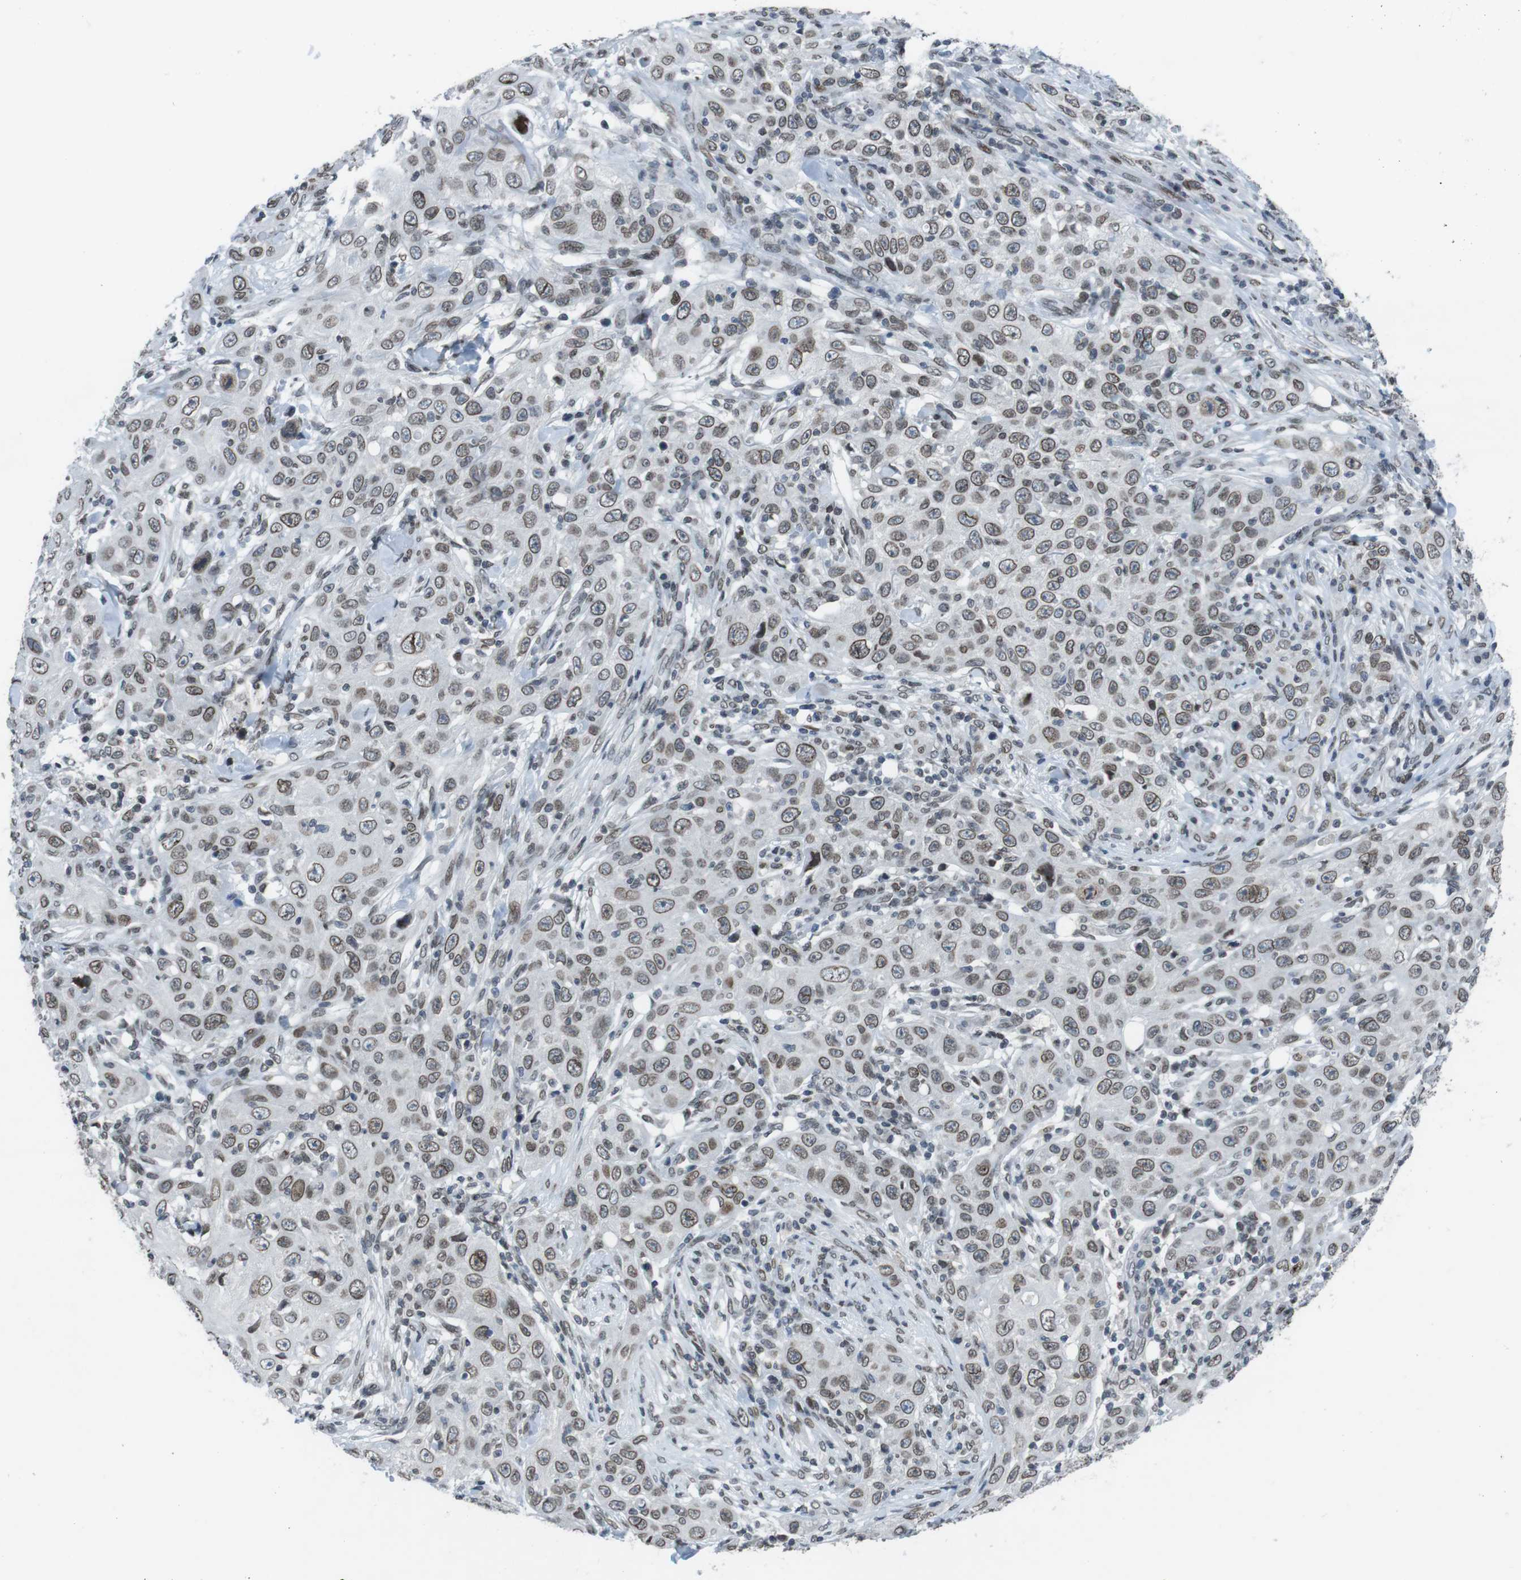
{"staining": {"intensity": "moderate", "quantity": ">75%", "location": "cytoplasmic/membranous,nuclear"}, "tissue": "skin cancer", "cell_type": "Tumor cells", "image_type": "cancer", "snomed": [{"axis": "morphology", "description": "Squamous cell carcinoma, NOS"}, {"axis": "topography", "description": "Skin"}], "caption": "Moderate cytoplasmic/membranous and nuclear expression for a protein is seen in about >75% of tumor cells of skin cancer (squamous cell carcinoma) using immunohistochemistry (IHC).", "gene": "MAD1L1", "patient": {"sex": "female", "age": 88}}